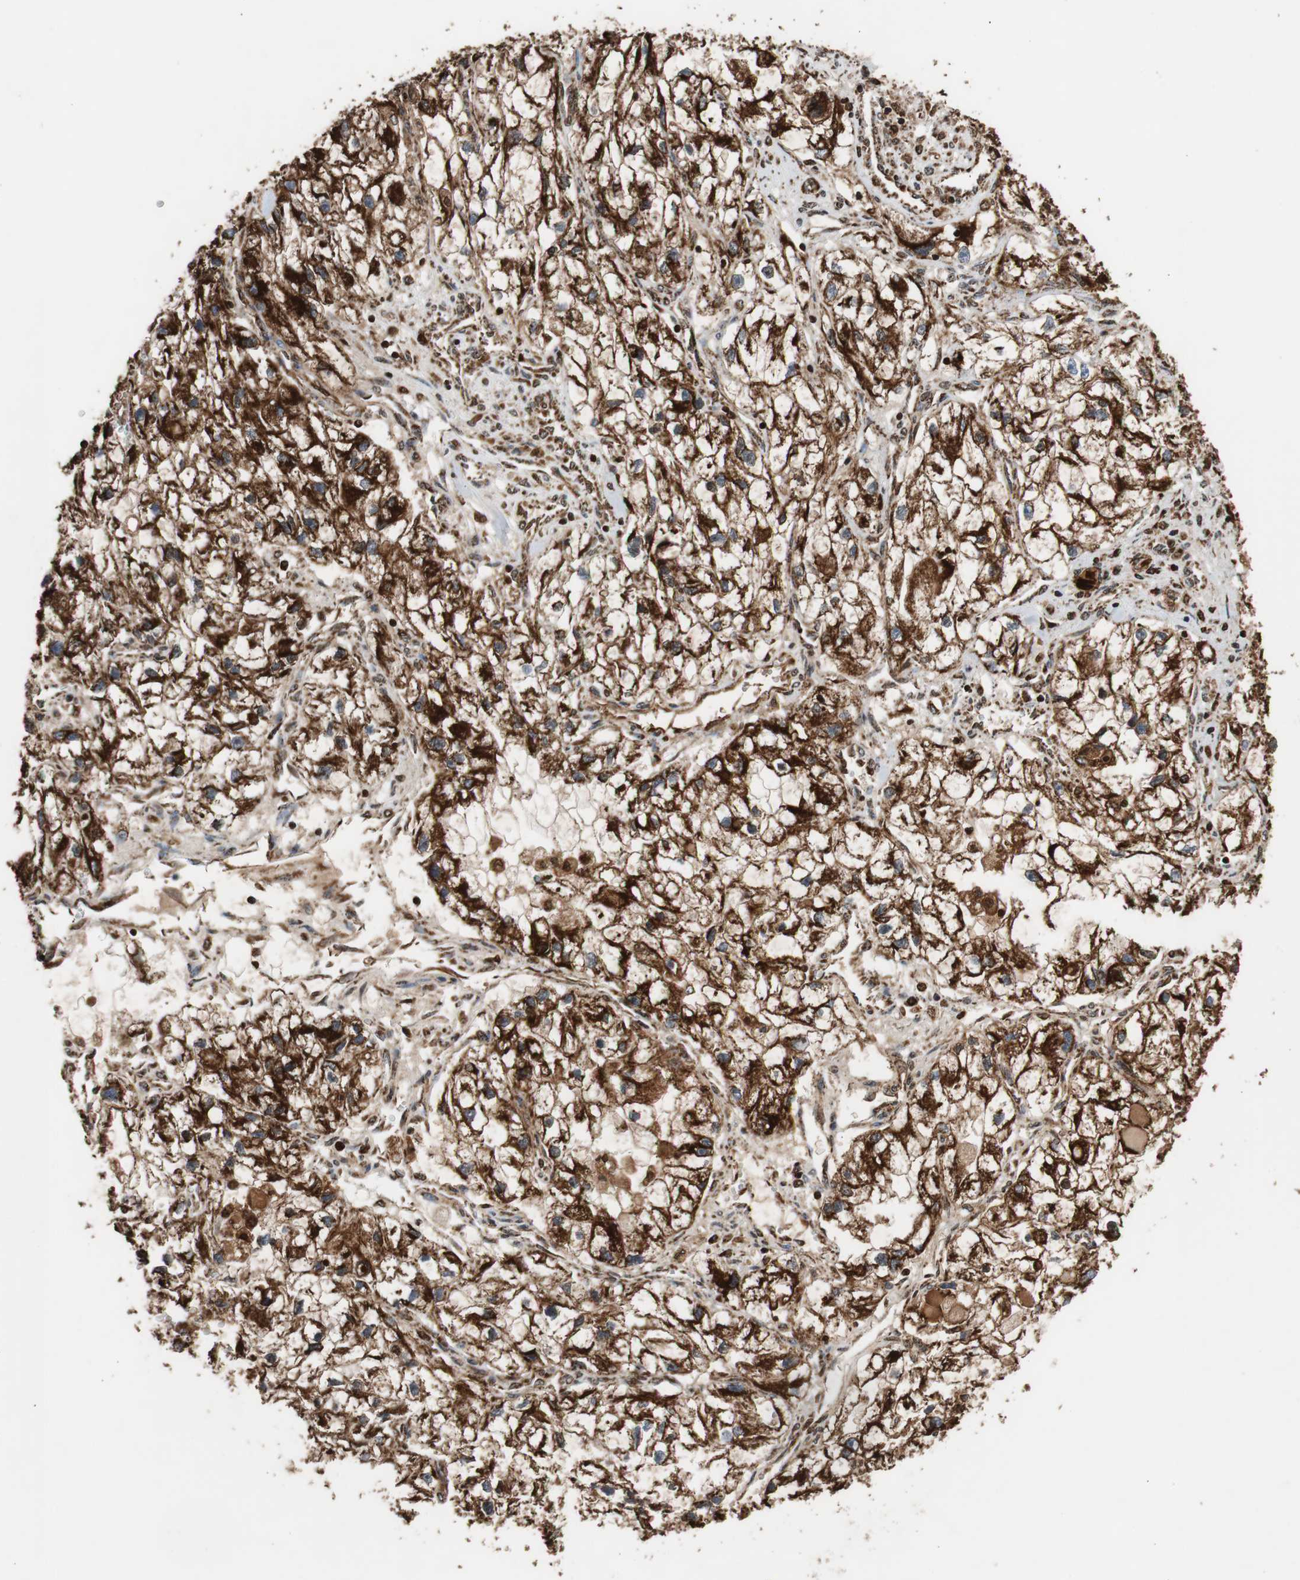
{"staining": {"intensity": "strong", "quantity": ">75%", "location": "cytoplasmic/membranous"}, "tissue": "renal cancer", "cell_type": "Tumor cells", "image_type": "cancer", "snomed": [{"axis": "morphology", "description": "Adenocarcinoma, NOS"}, {"axis": "topography", "description": "Kidney"}], "caption": "IHC image of human renal cancer (adenocarcinoma) stained for a protein (brown), which exhibits high levels of strong cytoplasmic/membranous staining in about >75% of tumor cells.", "gene": "HSPA9", "patient": {"sex": "female", "age": 70}}